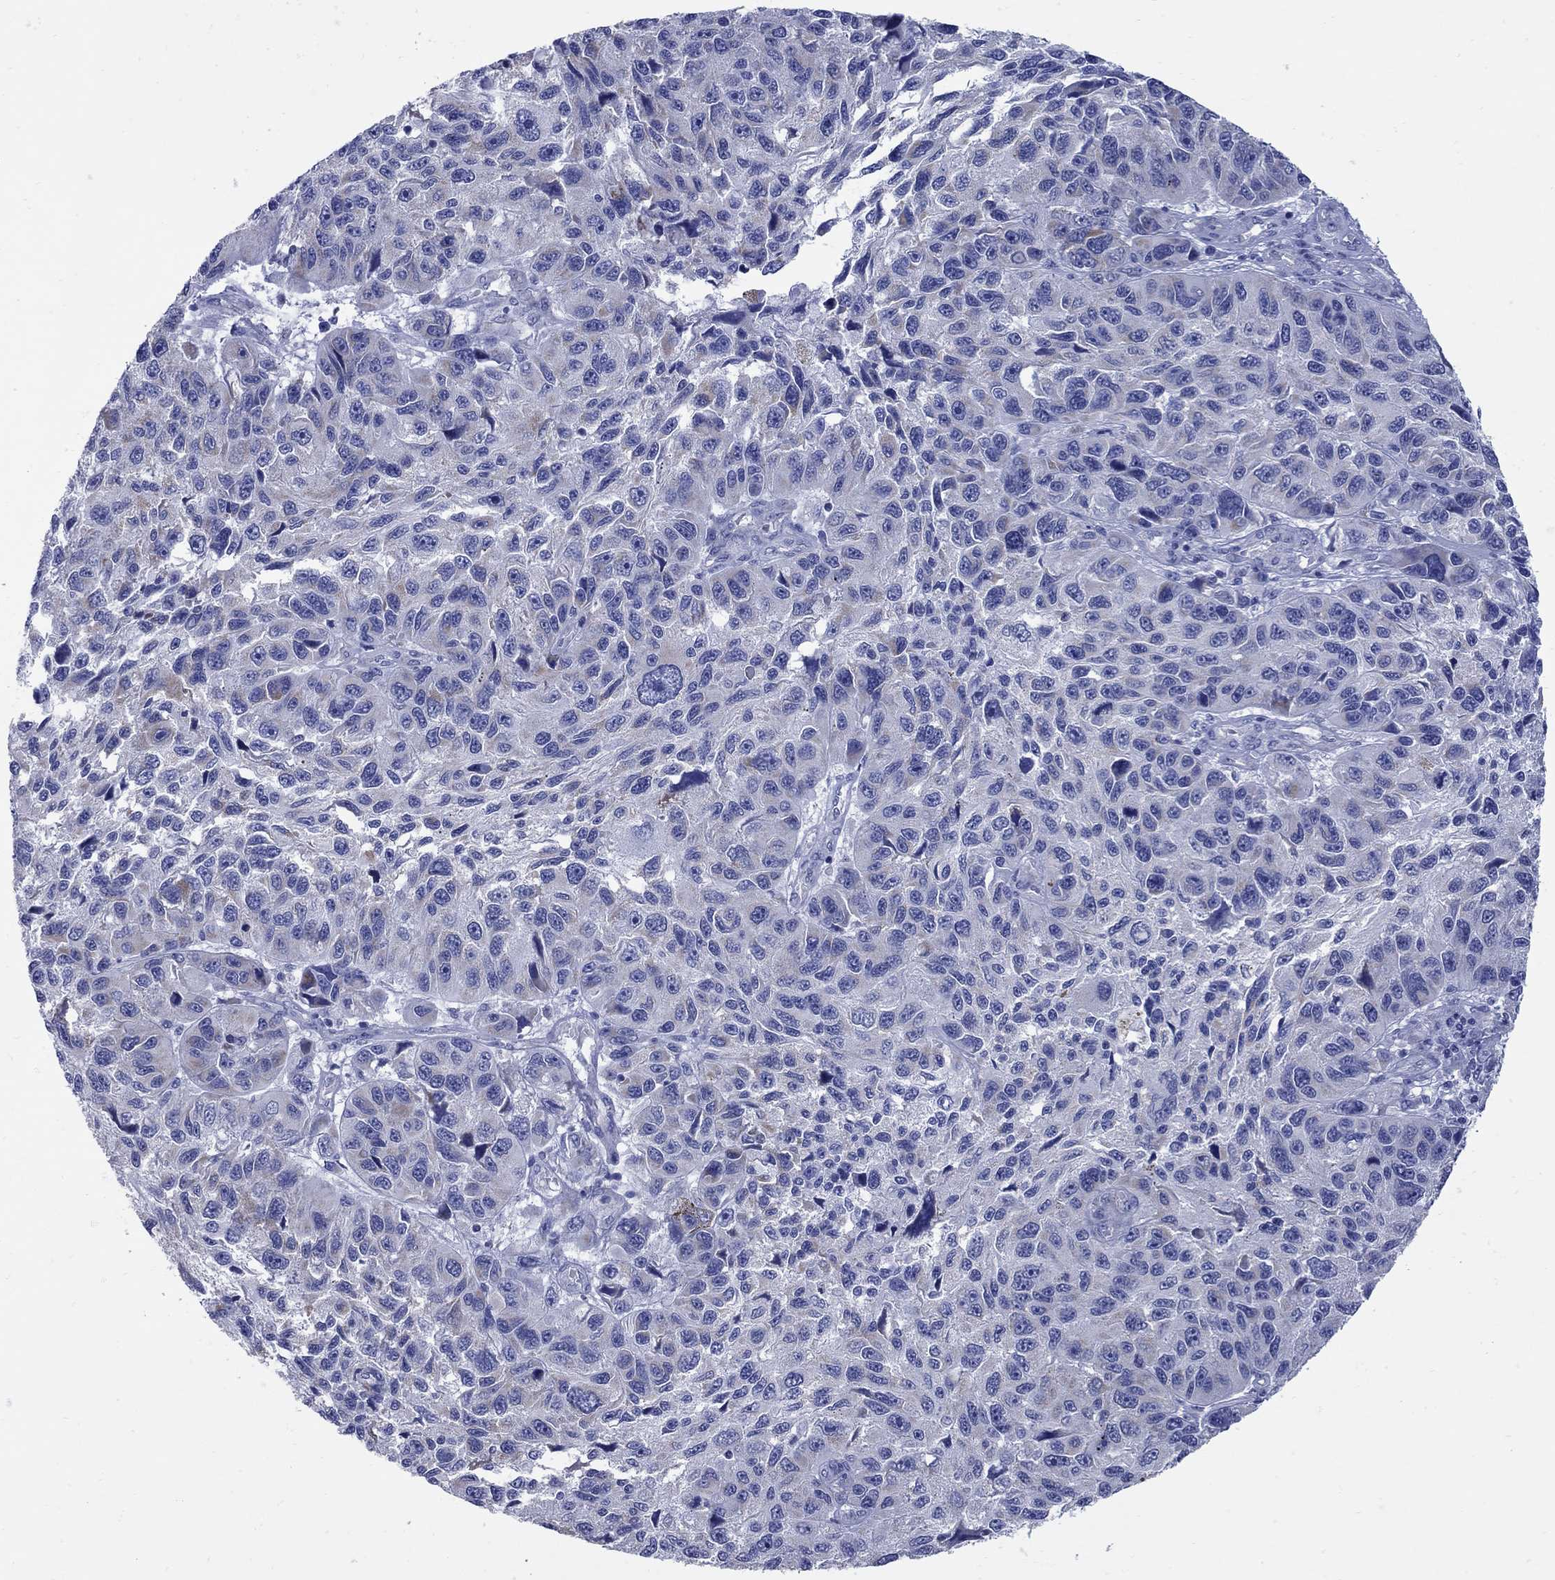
{"staining": {"intensity": "negative", "quantity": "none", "location": "none"}, "tissue": "melanoma", "cell_type": "Tumor cells", "image_type": "cancer", "snomed": [{"axis": "morphology", "description": "Malignant melanoma, NOS"}, {"axis": "topography", "description": "Skin"}], "caption": "Immunohistochemistry (IHC) of human melanoma demonstrates no positivity in tumor cells.", "gene": "PDZD3", "patient": {"sex": "male", "age": 53}}